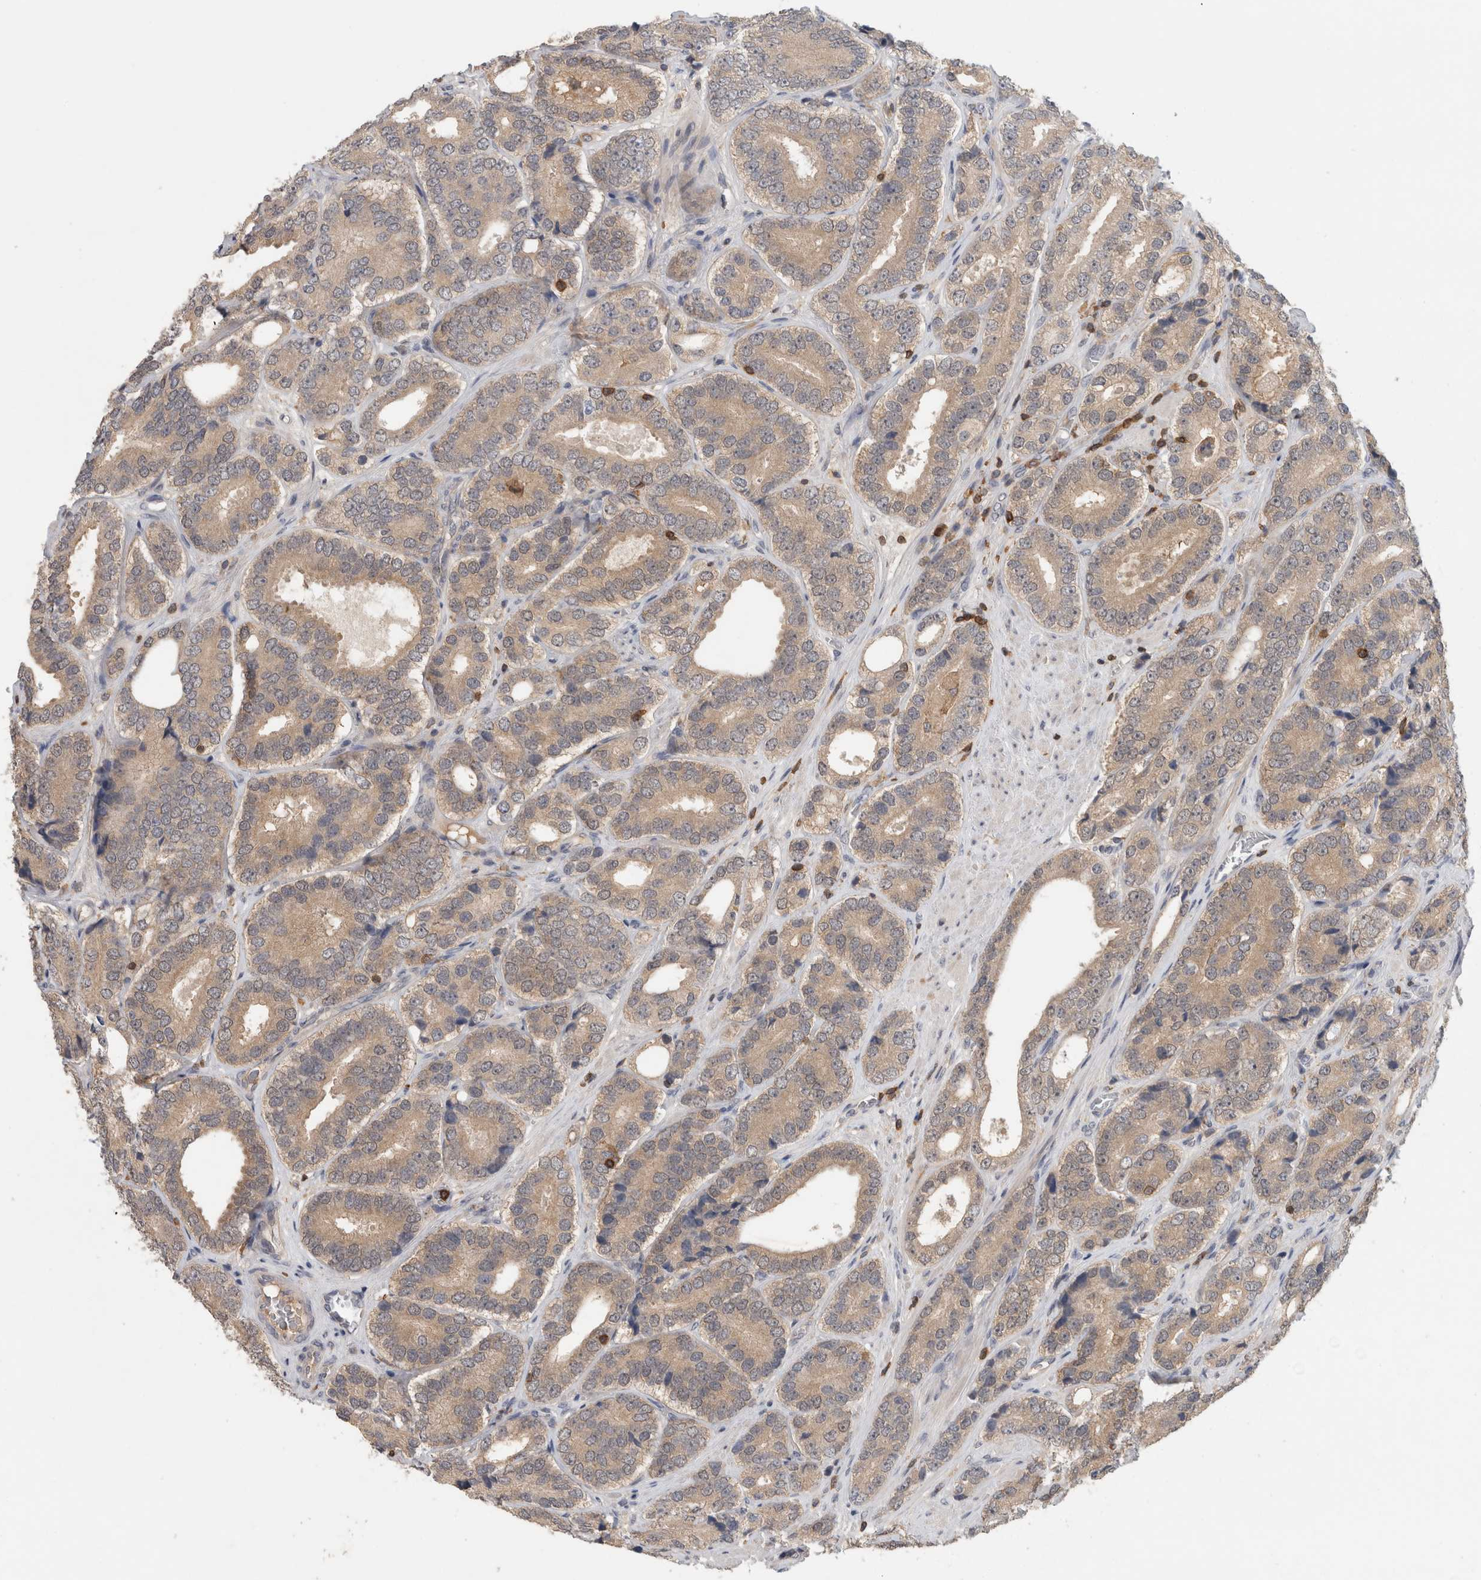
{"staining": {"intensity": "weak", "quantity": "25%-75%", "location": "cytoplasmic/membranous"}, "tissue": "prostate cancer", "cell_type": "Tumor cells", "image_type": "cancer", "snomed": [{"axis": "morphology", "description": "Adenocarcinoma, High grade"}, {"axis": "topography", "description": "Prostate"}], "caption": "Prostate cancer stained for a protein (brown) shows weak cytoplasmic/membranous positive positivity in approximately 25%-75% of tumor cells.", "gene": "GFRA2", "patient": {"sex": "male", "age": 56}}